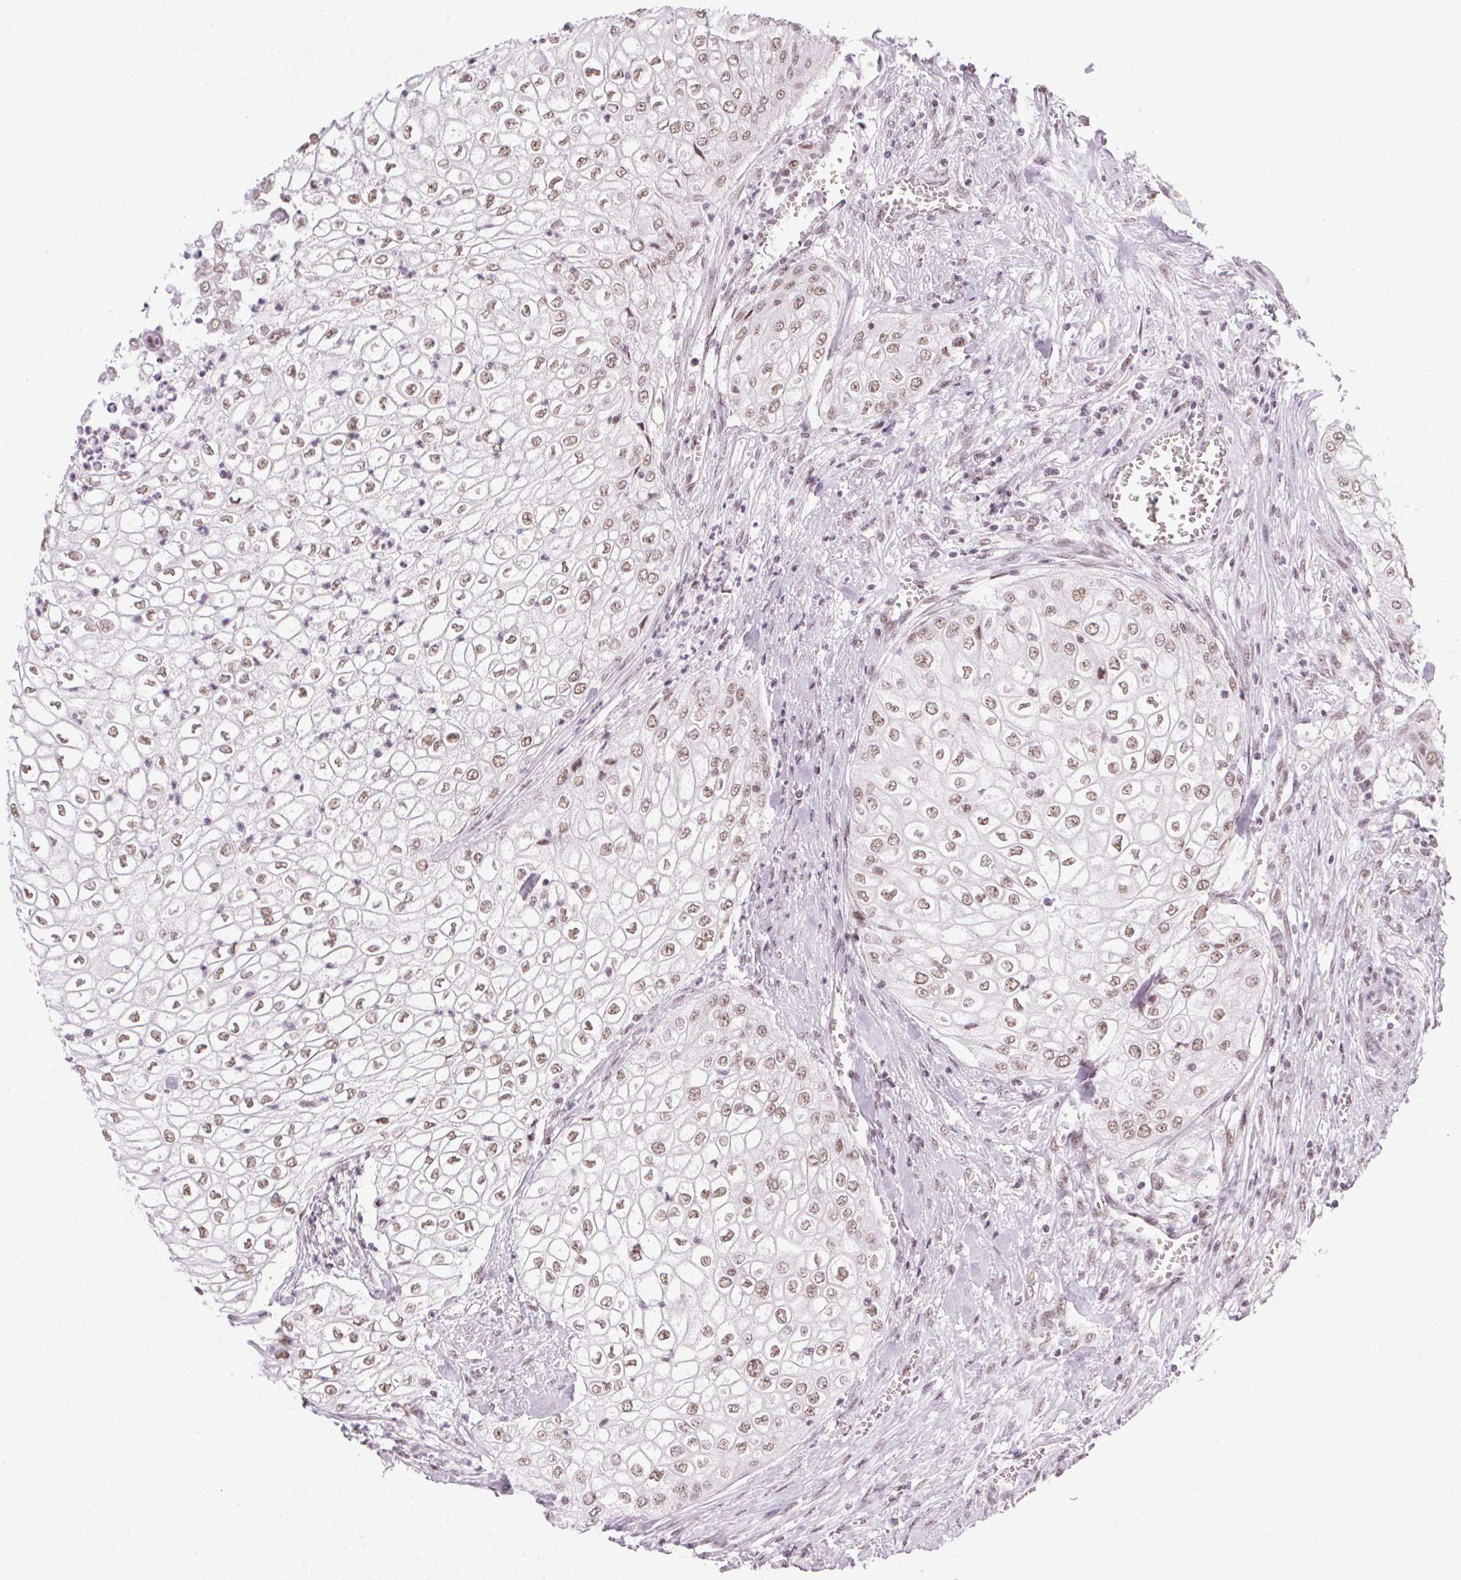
{"staining": {"intensity": "weak", "quantity": ">75%", "location": "nuclear"}, "tissue": "urothelial cancer", "cell_type": "Tumor cells", "image_type": "cancer", "snomed": [{"axis": "morphology", "description": "Urothelial carcinoma, High grade"}, {"axis": "topography", "description": "Urinary bladder"}], "caption": "Immunohistochemistry (IHC) histopathology image of neoplastic tissue: urothelial cancer stained using IHC shows low levels of weak protein expression localized specifically in the nuclear of tumor cells, appearing as a nuclear brown color.", "gene": "SRSF7", "patient": {"sex": "male", "age": 62}}